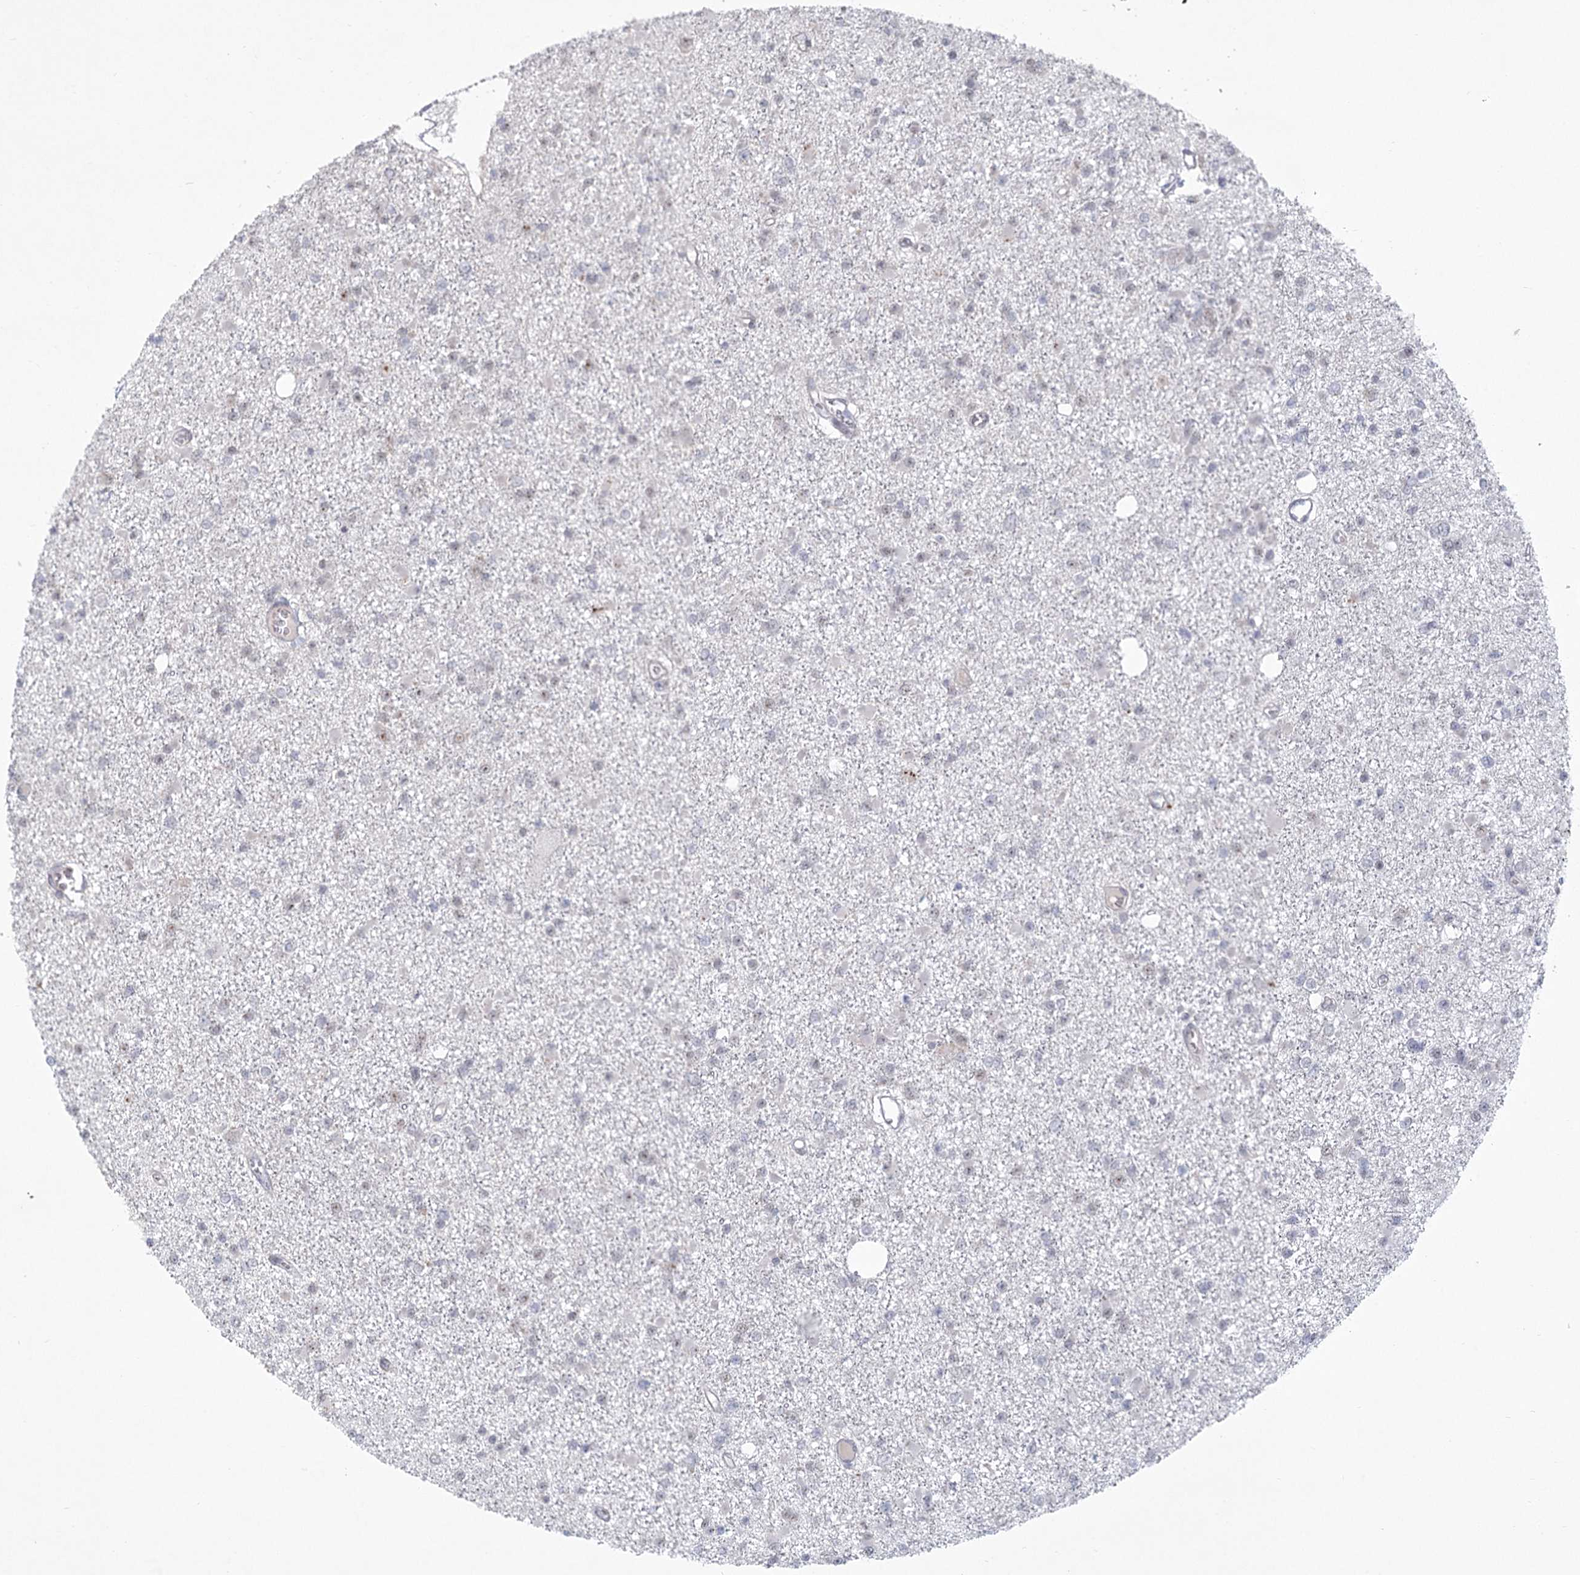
{"staining": {"intensity": "negative", "quantity": "none", "location": "none"}, "tissue": "glioma", "cell_type": "Tumor cells", "image_type": "cancer", "snomed": [{"axis": "morphology", "description": "Glioma, malignant, Low grade"}, {"axis": "topography", "description": "Brain"}], "caption": "Protein analysis of glioma shows no significant staining in tumor cells.", "gene": "CIB4", "patient": {"sex": "female", "age": 22}}